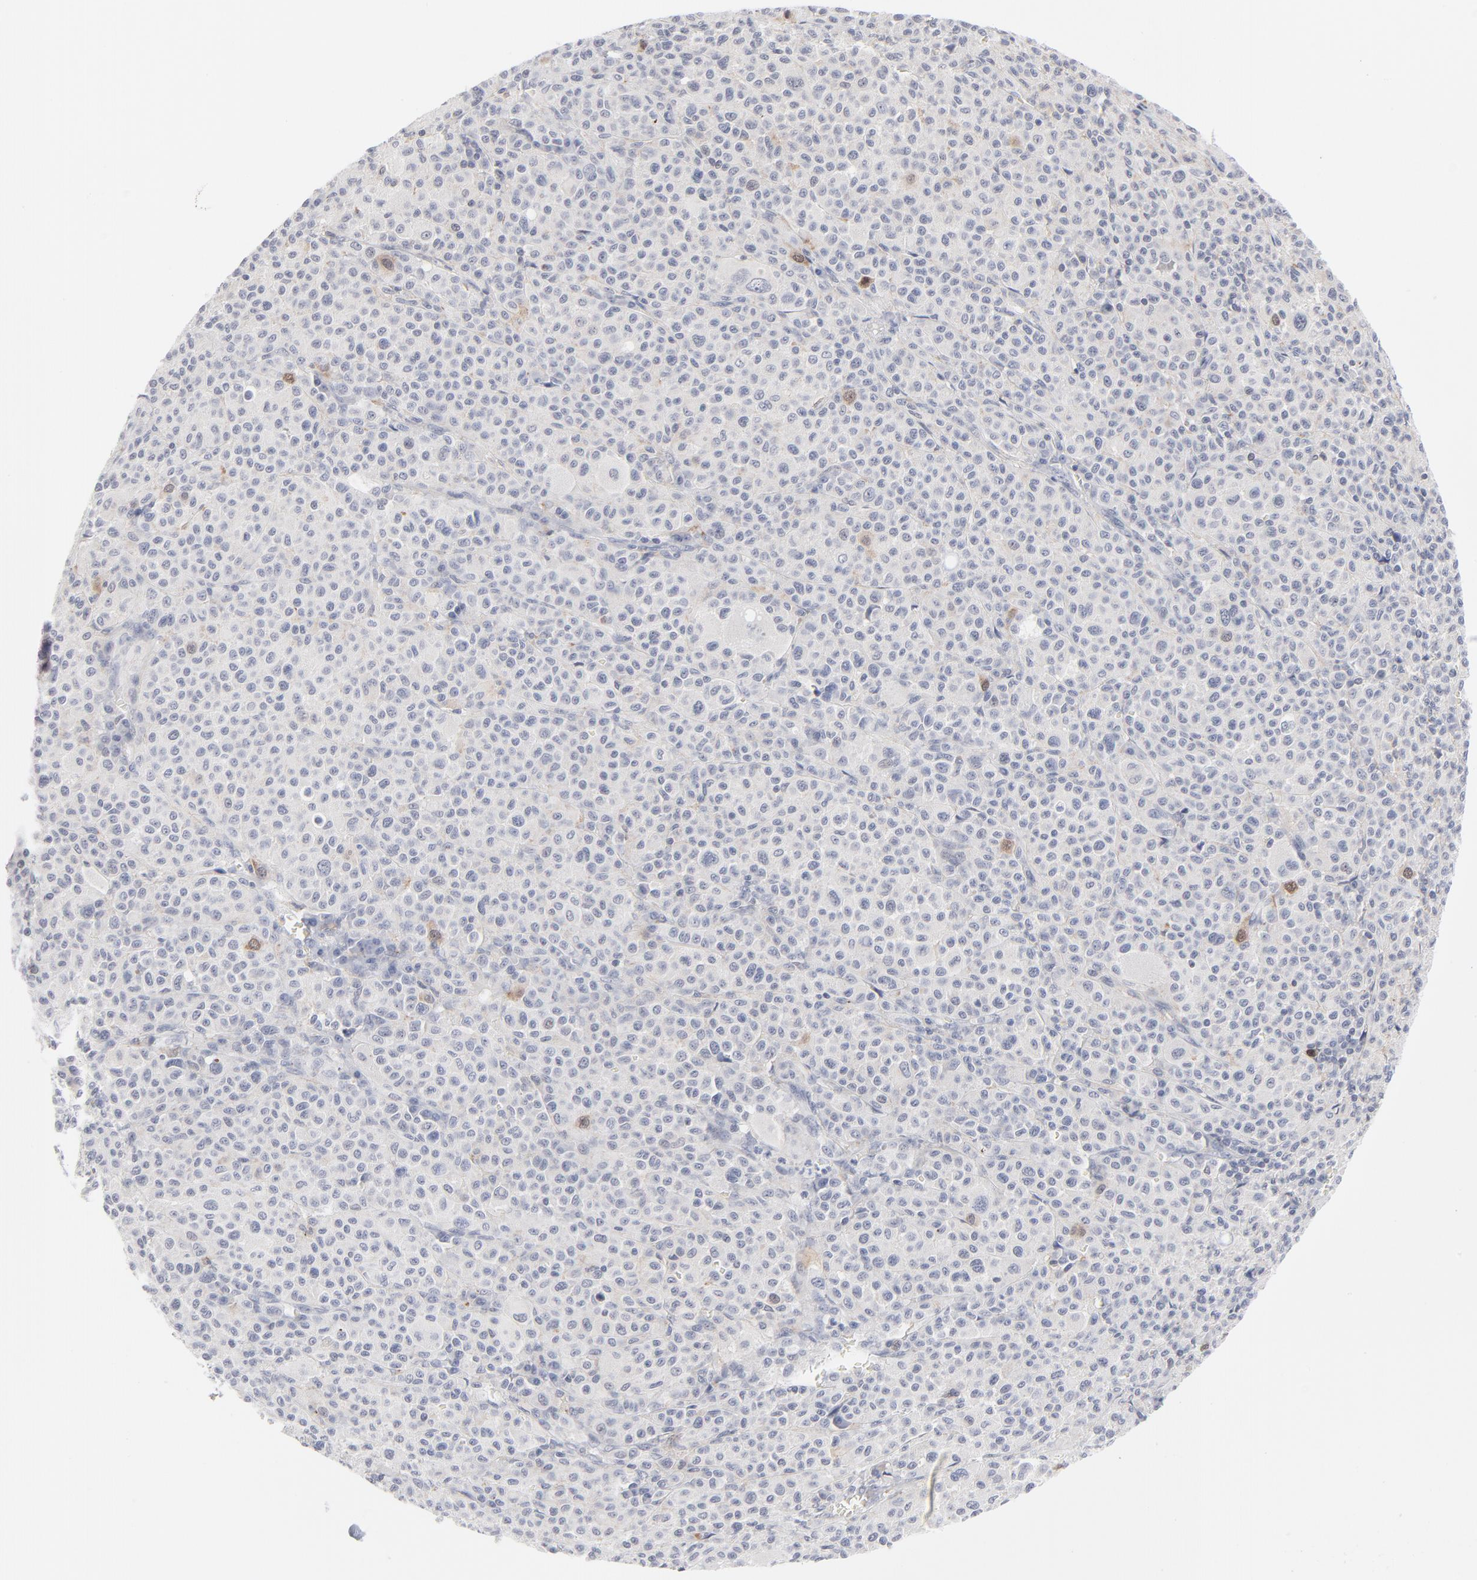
{"staining": {"intensity": "moderate", "quantity": "<25%", "location": "nuclear"}, "tissue": "melanoma", "cell_type": "Tumor cells", "image_type": "cancer", "snomed": [{"axis": "morphology", "description": "Malignant melanoma, Metastatic site"}, {"axis": "topography", "description": "Skin"}], "caption": "Immunohistochemistry (IHC) (DAB) staining of malignant melanoma (metastatic site) shows moderate nuclear protein staining in about <25% of tumor cells. Immunohistochemistry stains the protein in brown and the nuclei are stained blue.", "gene": "AURKA", "patient": {"sex": "female", "age": 74}}